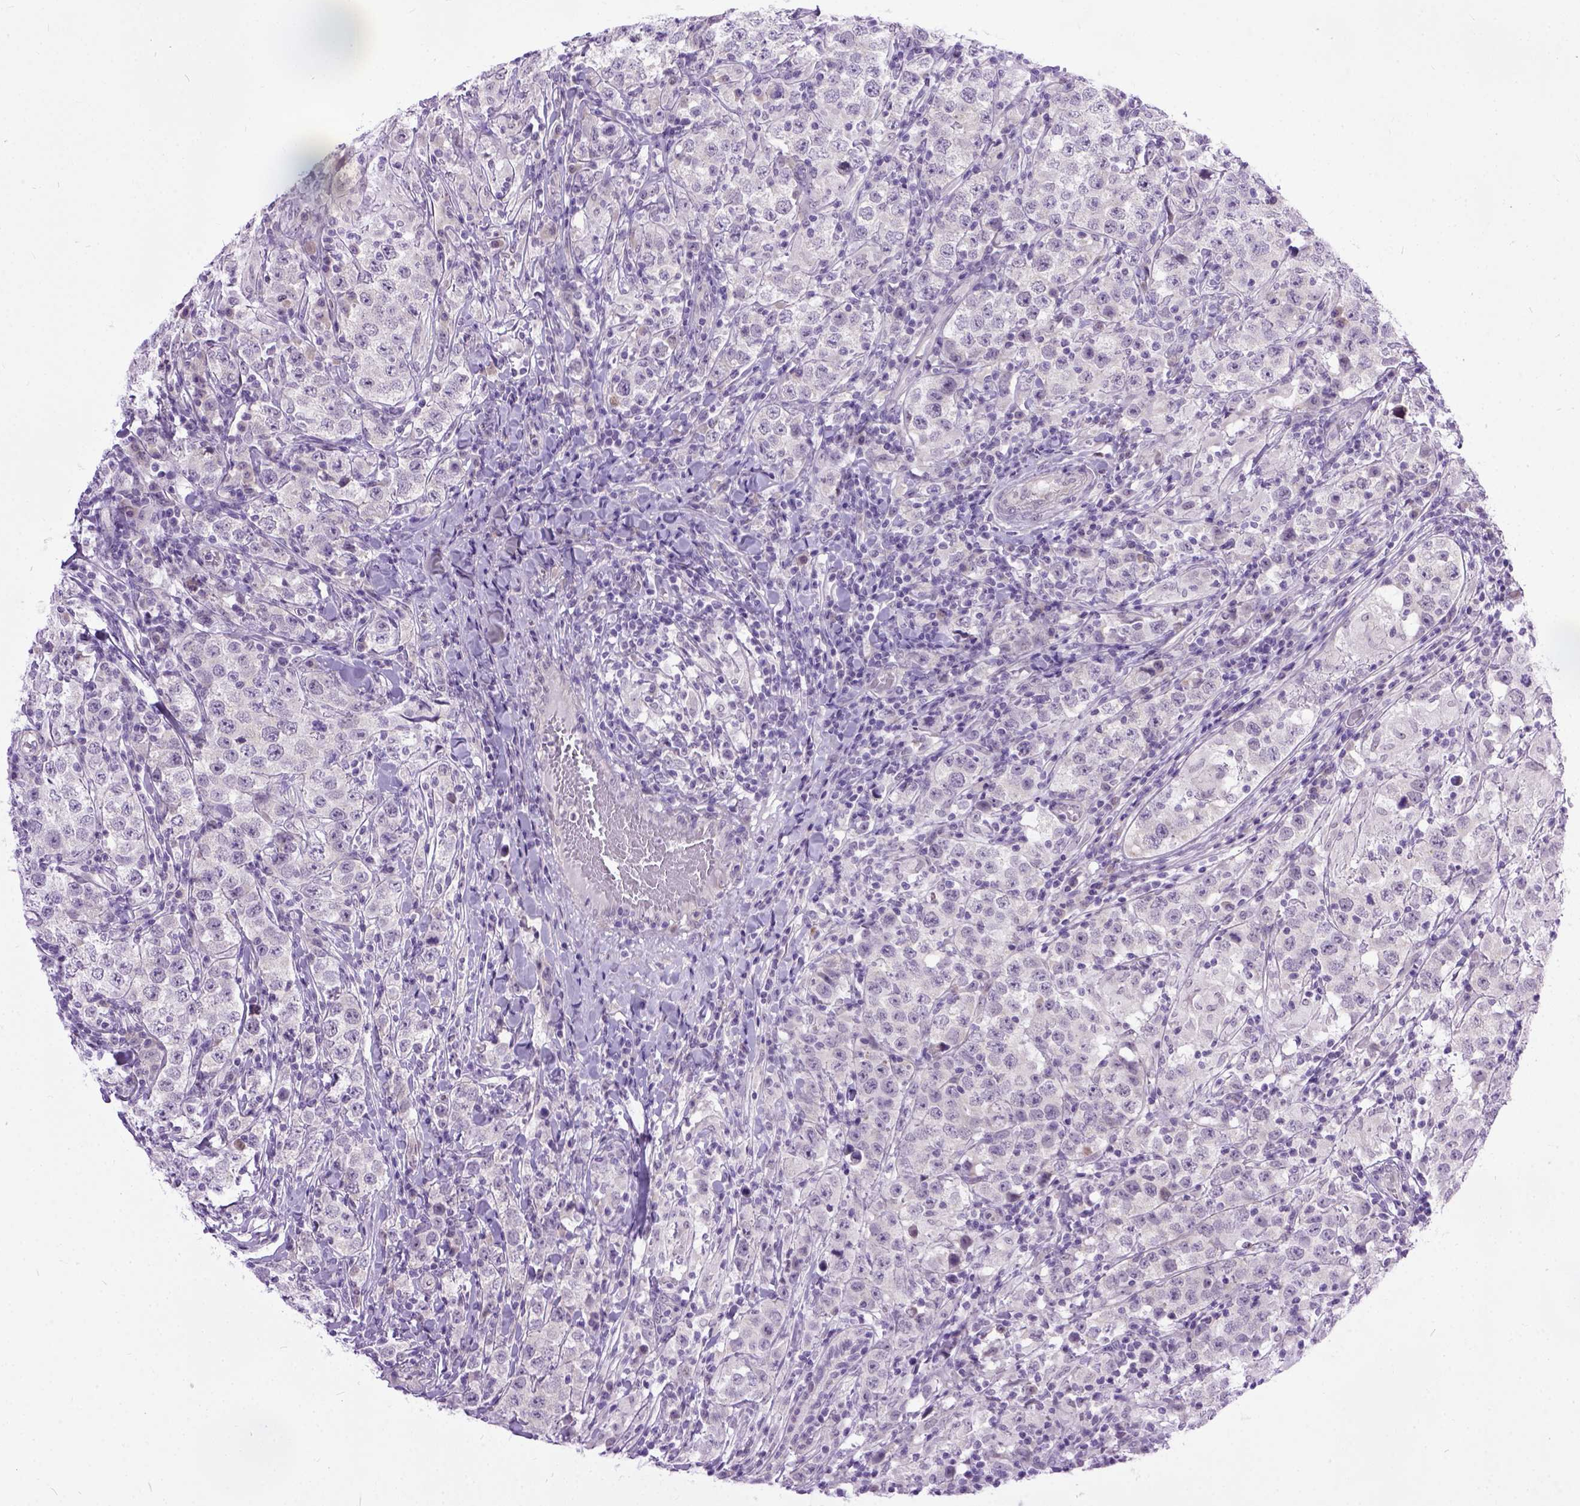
{"staining": {"intensity": "negative", "quantity": "none", "location": "none"}, "tissue": "testis cancer", "cell_type": "Tumor cells", "image_type": "cancer", "snomed": [{"axis": "morphology", "description": "Seminoma, NOS"}, {"axis": "morphology", "description": "Carcinoma, Embryonal, NOS"}, {"axis": "topography", "description": "Testis"}], "caption": "A photomicrograph of embryonal carcinoma (testis) stained for a protein exhibits no brown staining in tumor cells. (Stains: DAB immunohistochemistry (IHC) with hematoxylin counter stain, Microscopy: brightfield microscopy at high magnification).", "gene": "TCEAL7", "patient": {"sex": "male", "age": 41}}